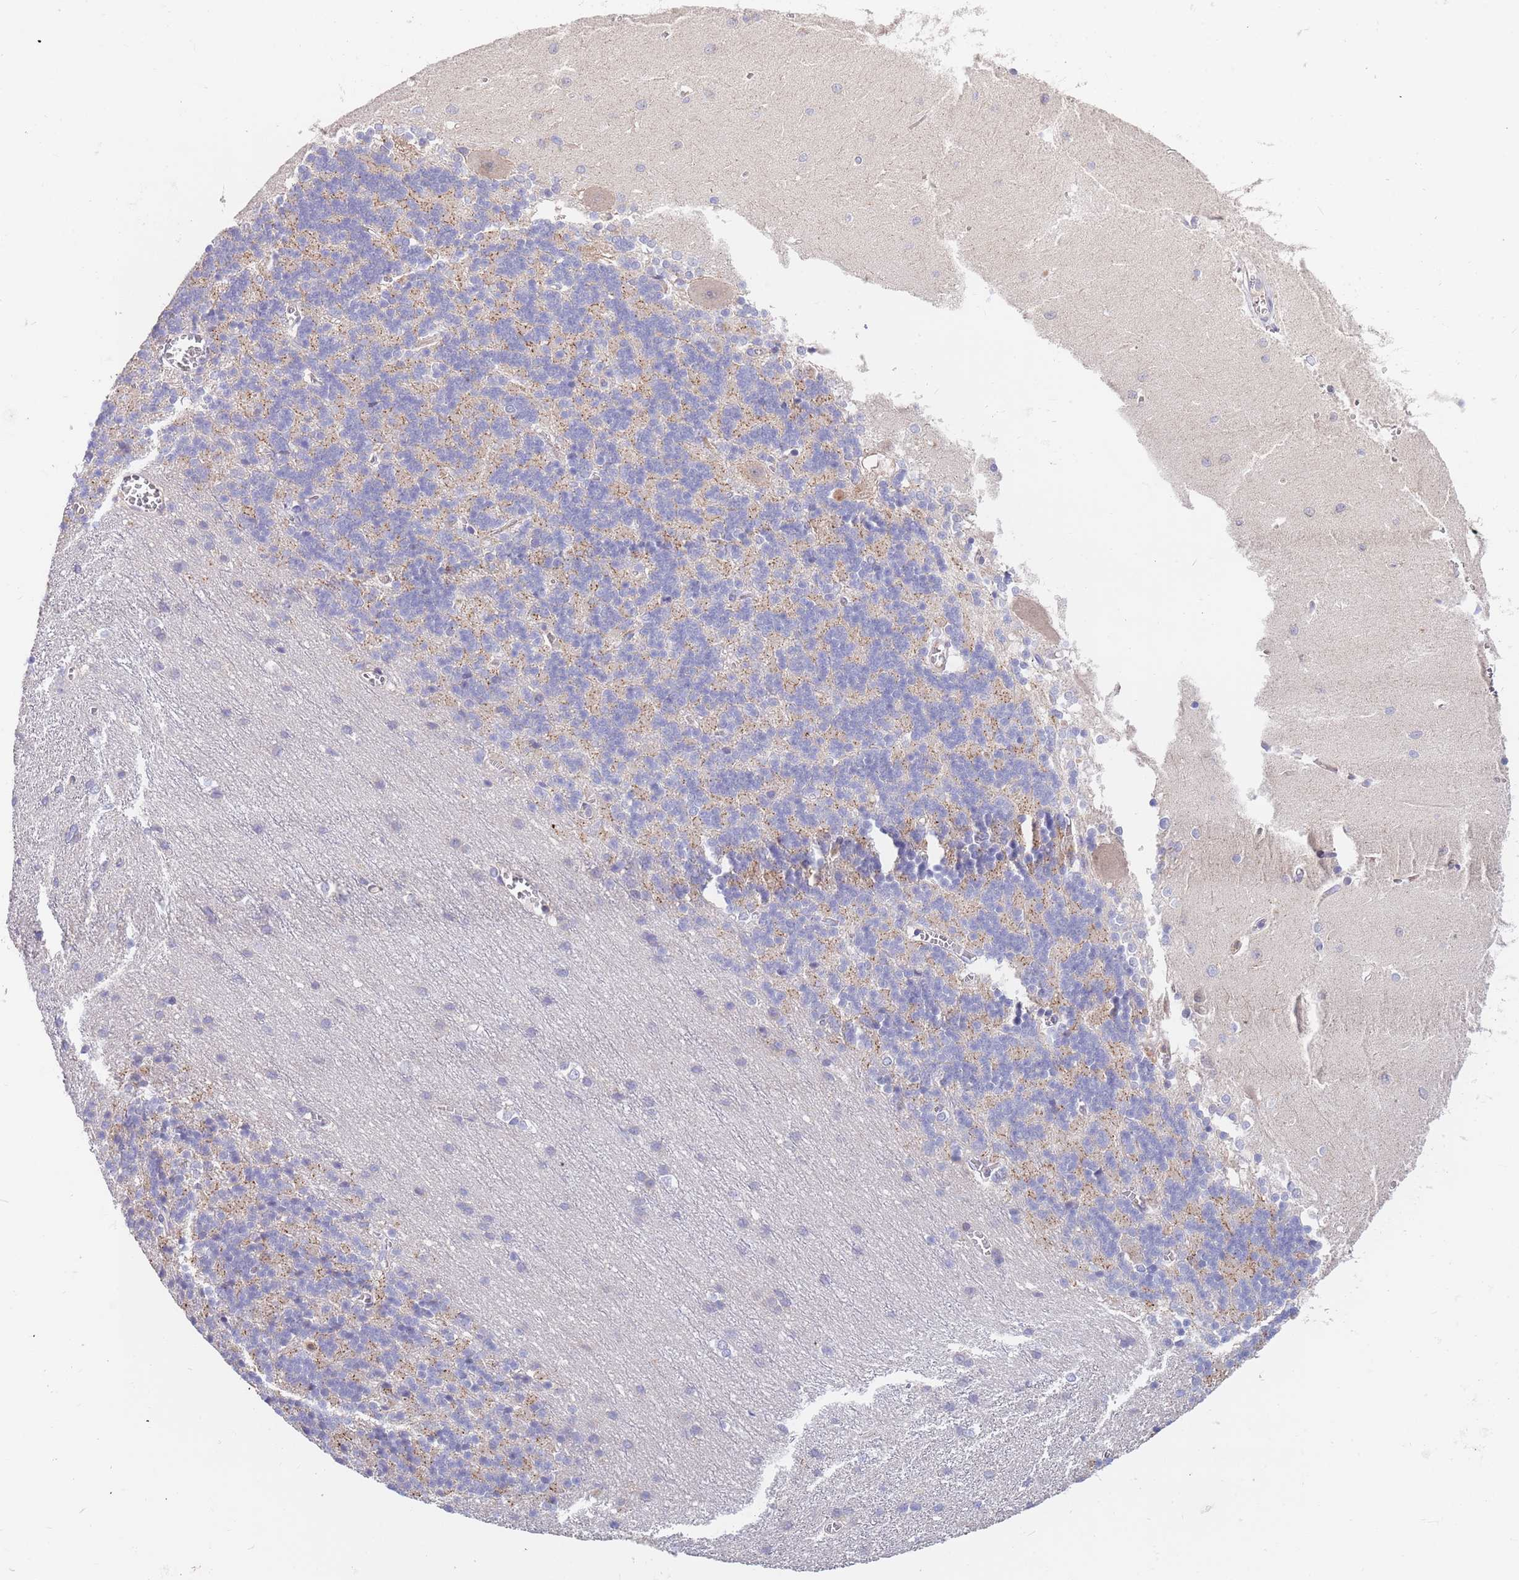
{"staining": {"intensity": "negative", "quantity": "none", "location": "none"}, "tissue": "cerebellum", "cell_type": "Cells in granular layer", "image_type": "normal", "snomed": [{"axis": "morphology", "description": "Normal tissue, NOS"}, {"axis": "topography", "description": "Cerebellum"}], "caption": "DAB immunohistochemical staining of benign cerebellum demonstrates no significant expression in cells in granular layer.", "gene": "BORCS5", "patient": {"sex": "male", "age": 37}}